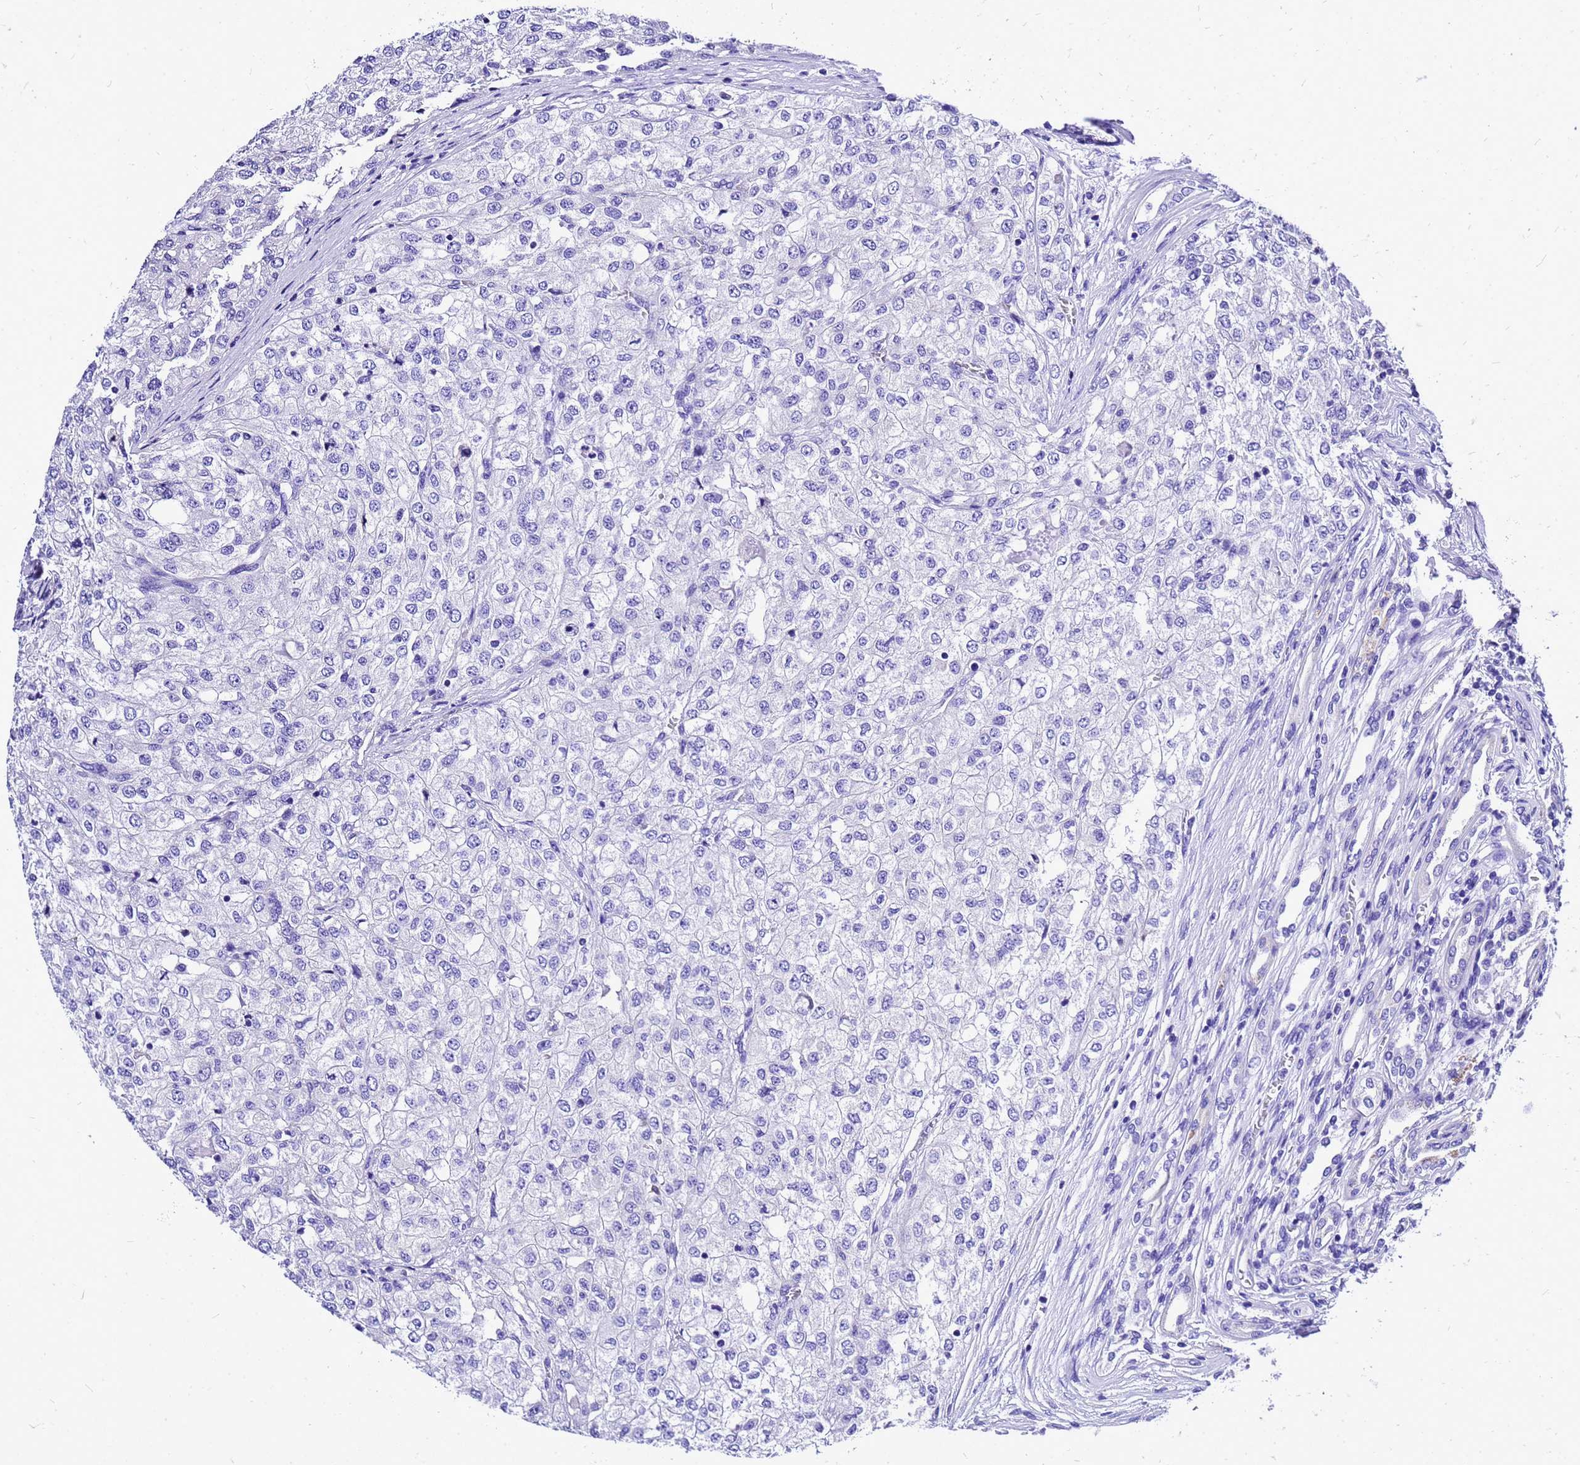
{"staining": {"intensity": "negative", "quantity": "none", "location": "none"}, "tissue": "renal cancer", "cell_type": "Tumor cells", "image_type": "cancer", "snomed": [{"axis": "morphology", "description": "Adenocarcinoma, NOS"}, {"axis": "topography", "description": "Kidney"}], "caption": "Tumor cells are negative for protein expression in human adenocarcinoma (renal).", "gene": "HERC4", "patient": {"sex": "female", "age": 54}}